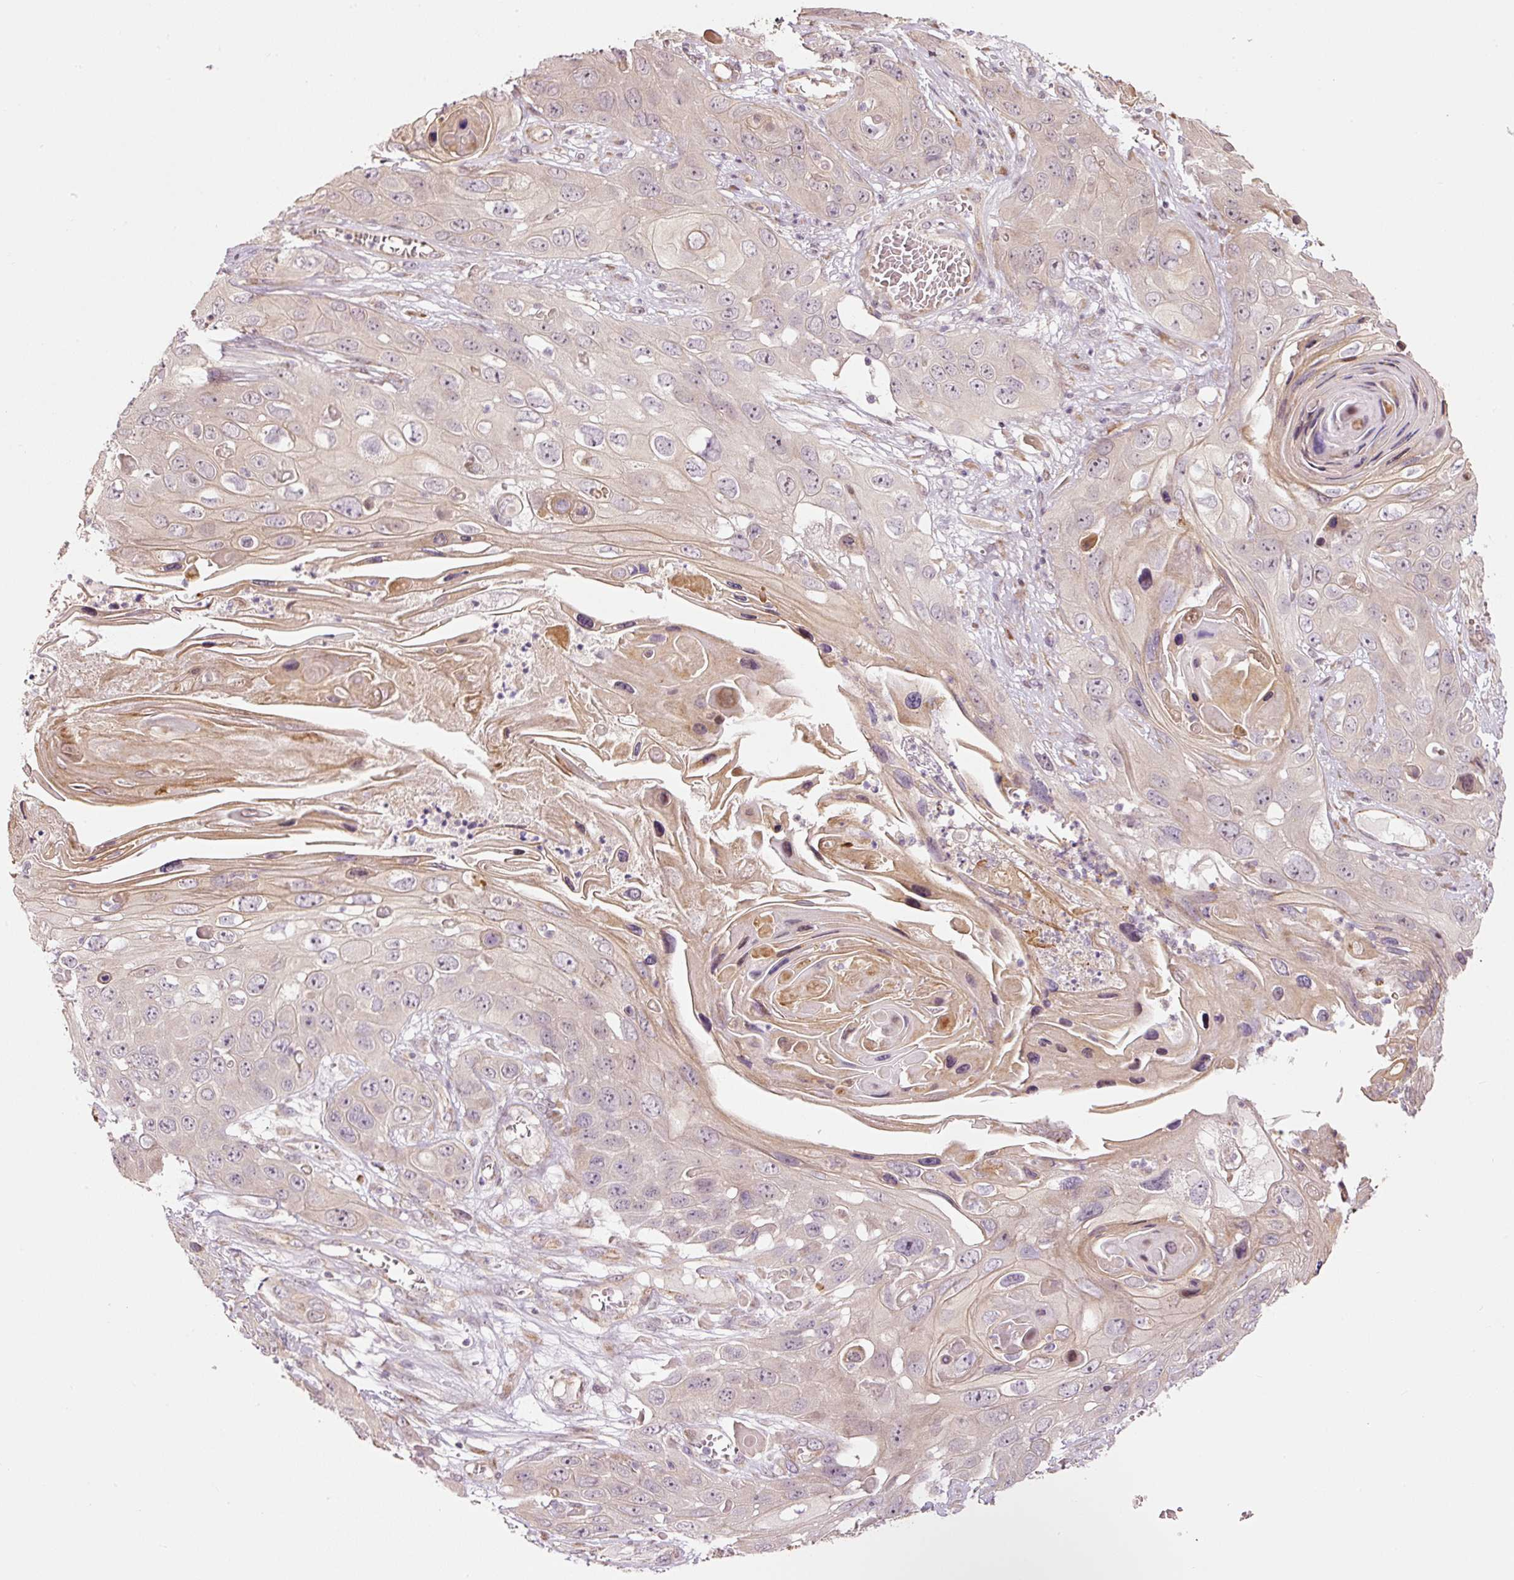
{"staining": {"intensity": "negative", "quantity": "none", "location": "none"}, "tissue": "skin cancer", "cell_type": "Tumor cells", "image_type": "cancer", "snomed": [{"axis": "morphology", "description": "Squamous cell carcinoma, NOS"}, {"axis": "topography", "description": "Skin"}], "caption": "Immunohistochemistry micrograph of squamous cell carcinoma (skin) stained for a protein (brown), which demonstrates no positivity in tumor cells. (DAB immunohistochemistry with hematoxylin counter stain).", "gene": "ETF1", "patient": {"sex": "male", "age": 55}}